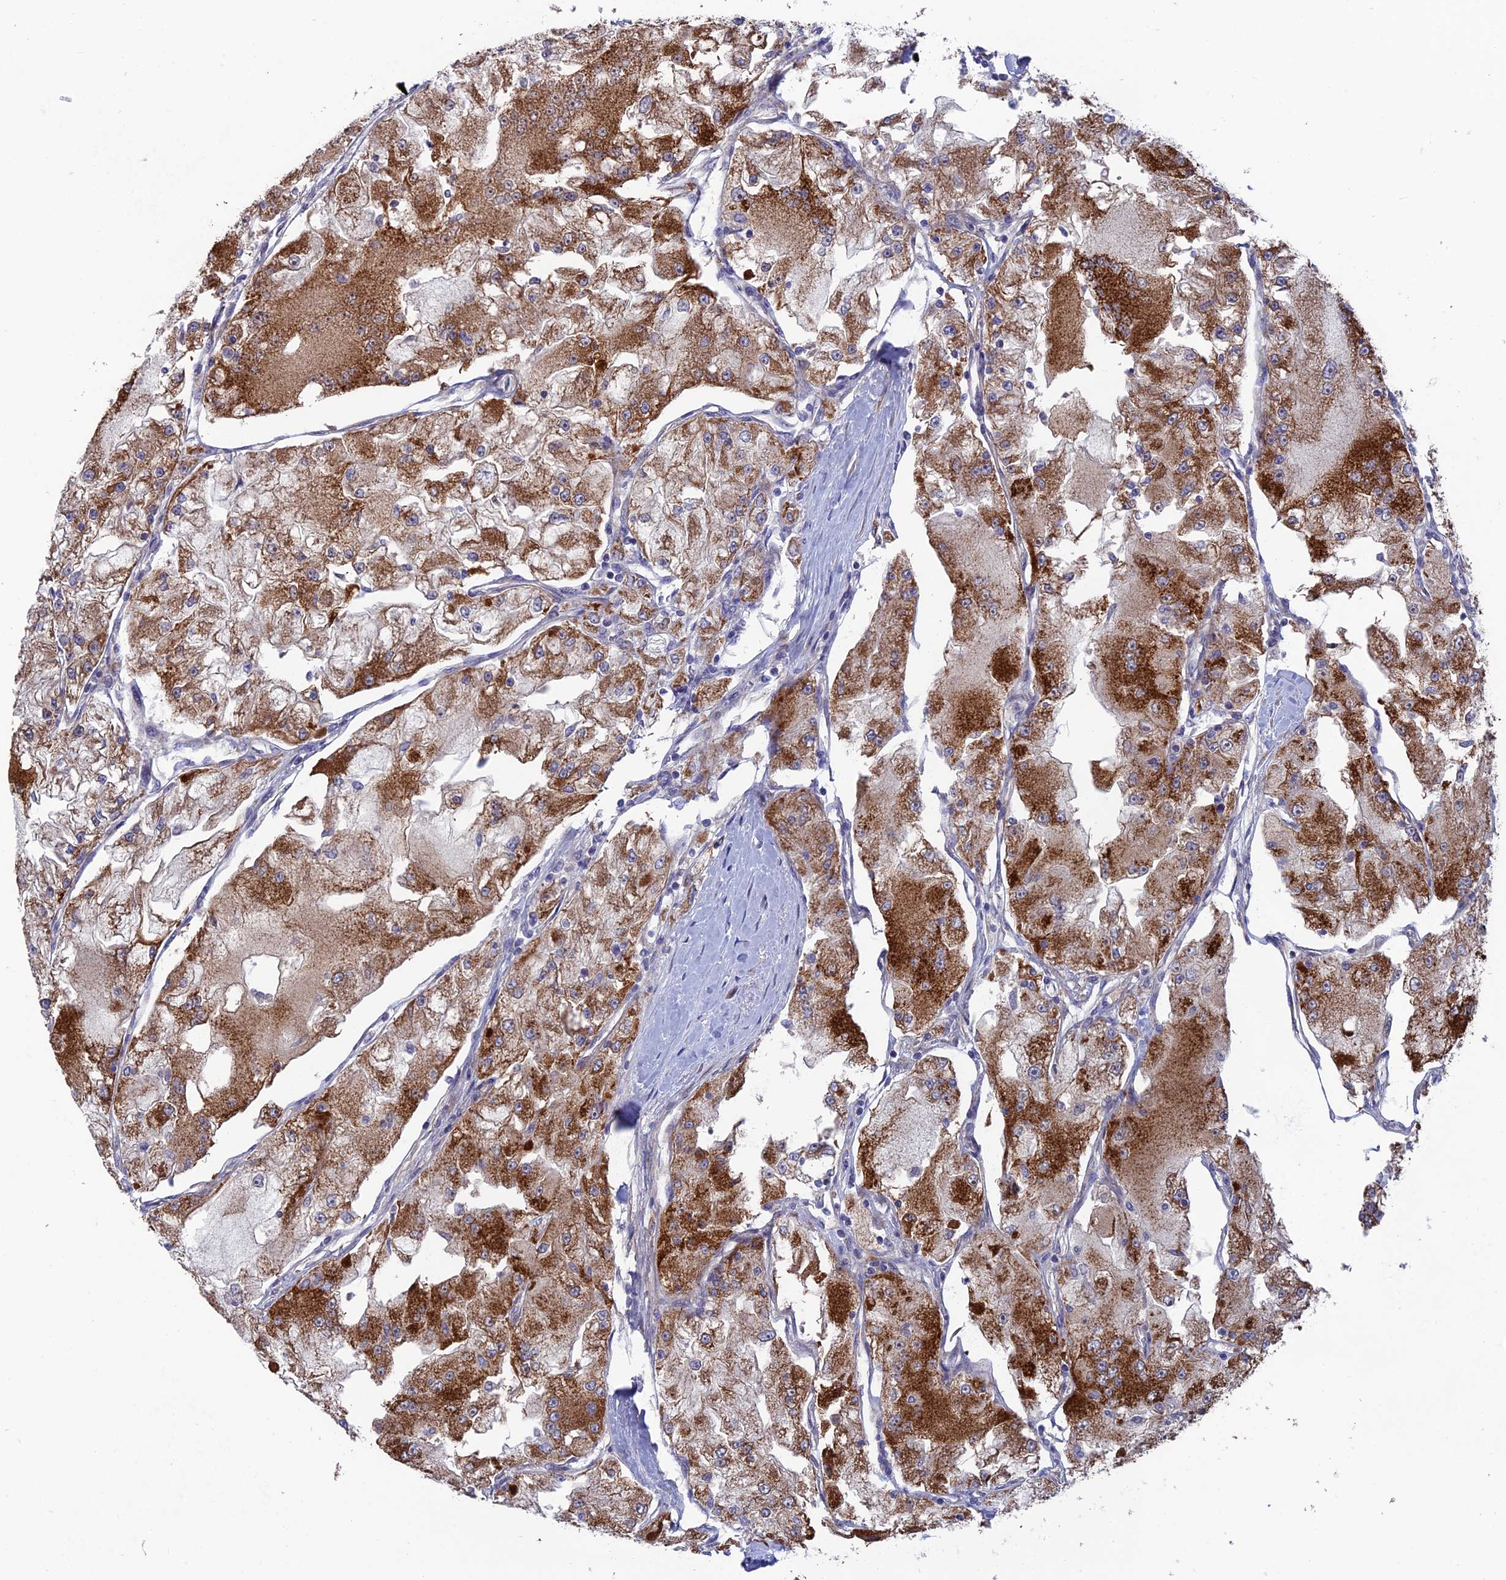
{"staining": {"intensity": "strong", "quantity": ">75%", "location": "cytoplasmic/membranous"}, "tissue": "renal cancer", "cell_type": "Tumor cells", "image_type": "cancer", "snomed": [{"axis": "morphology", "description": "Adenocarcinoma, NOS"}, {"axis": "topography", "description": "Kidney"}], "caption": "A histopathology image showing strong cytoplasmic/membranous positivity in approximately >75% of tumor cells in renal cancer (adenocarcinoma), as visualized by brown immunohistochemical staining.", "gene": "AK4", "patient": {"sex": "female", "age": 72}}